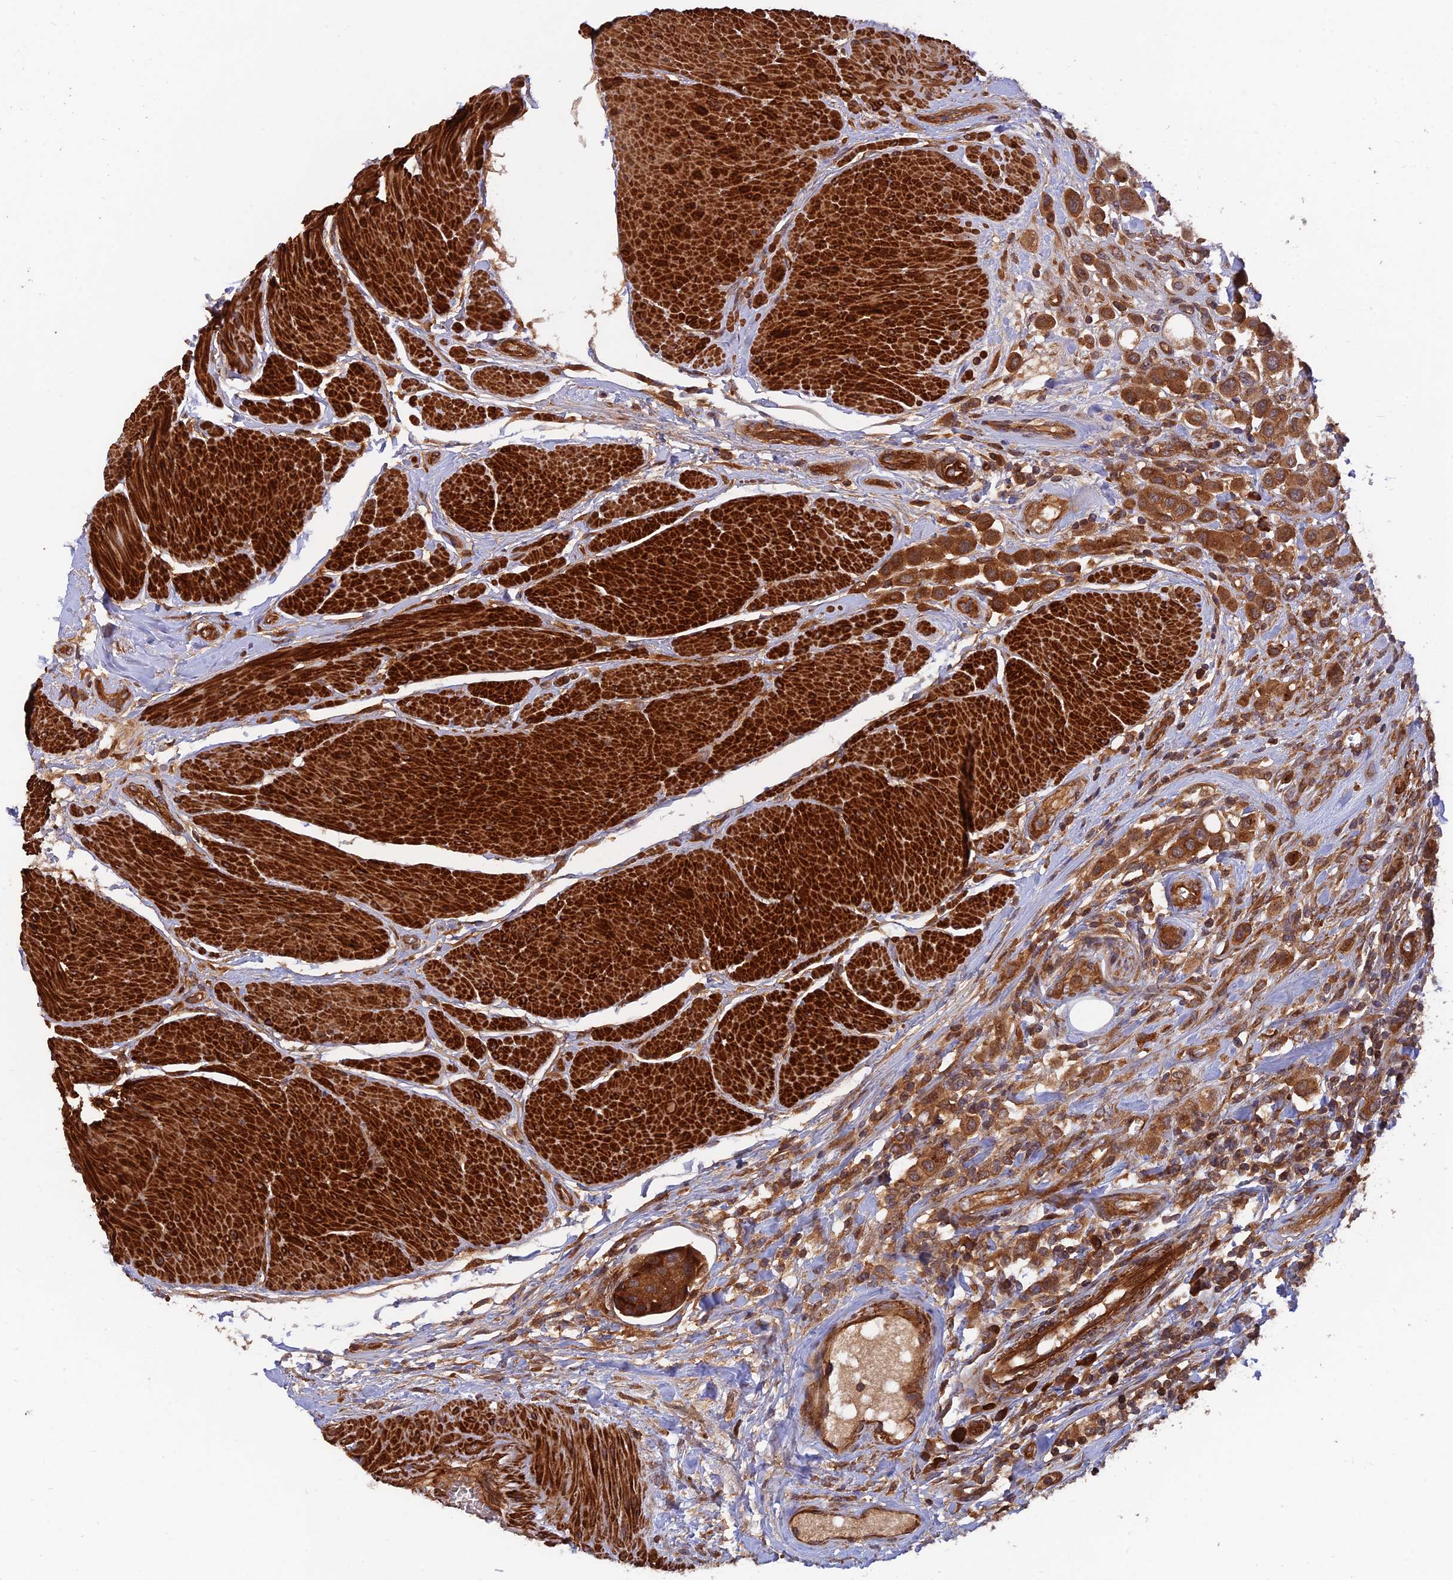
{"staining": {"intensity": "moderate", "quantity": ">75%", "location": "cytoplasmic/membranous"}, "tissue": "urothelial cancer", "cell_type": "Tumor cells", "image_type": "cancer", "snomed": [{"axis": "morphology", "description": "Urothelial carcinoma, High grade"}, {"axis": "topography", "description": "Urinary bladder"}], "caption": "The immunohistochemical stain highlights moderate cytoplasmic/membranous staining in tumor cells of high-grade urothelial carcinoma tissue.", "gene": "RELCH", "patient": {"sex": "male", "age": 50}}